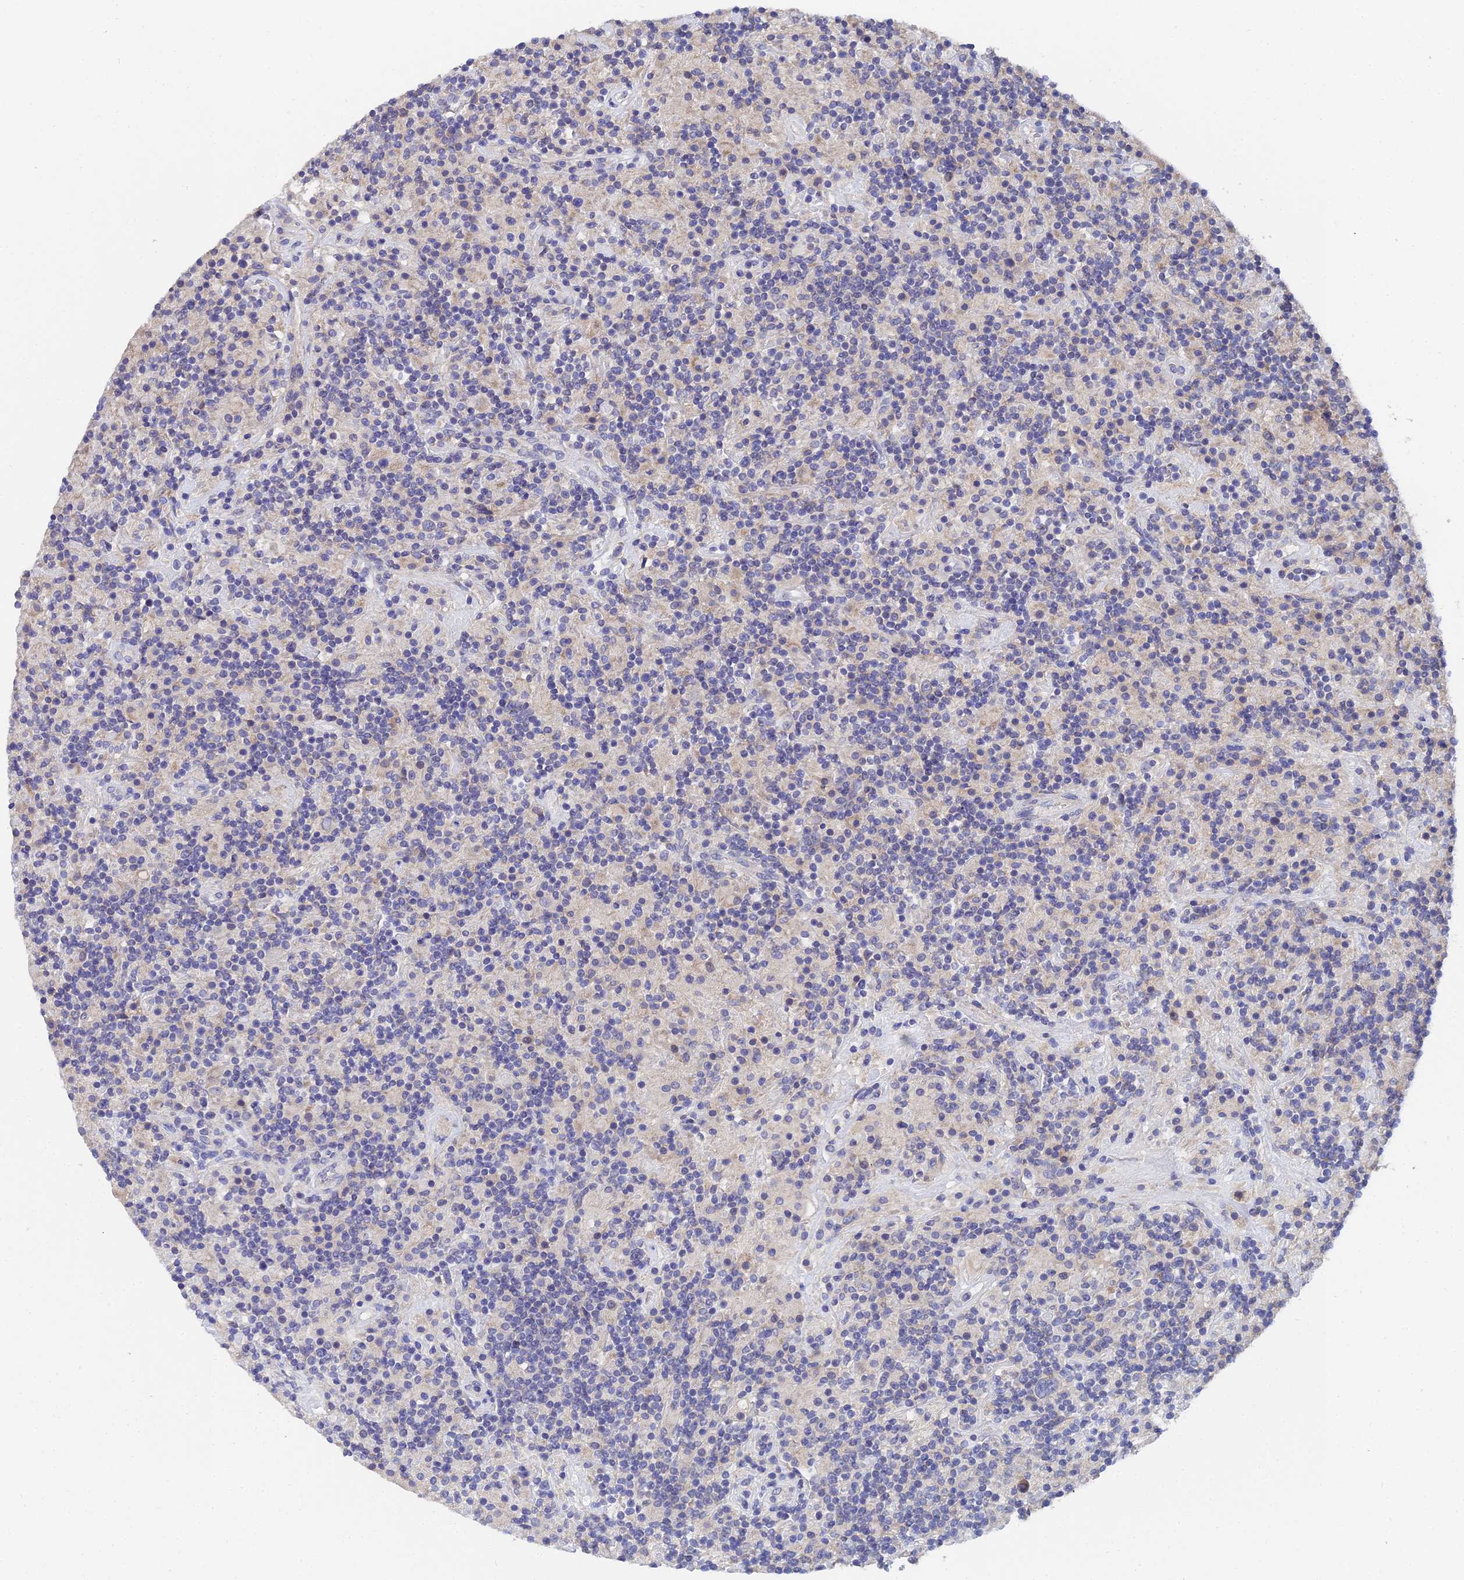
{"staining": {"intensity": "negative", "quantity": "none", "location": "none"}, "tissue": "lymphoma", "cell_type": "Tumor cells", "image_type": "cancer", "snomed": [{"axis": "morphology", "description": "Hodgkin's disease, NOS"}, {"axis": "topography", "description": "Lymph node"}], "caption": "A photomicrograph of human Hodgkin's disease is negative for staining in tumor cells.", "gene": "UBE2L3", "patient": {"sex": "male", "age": 70}}